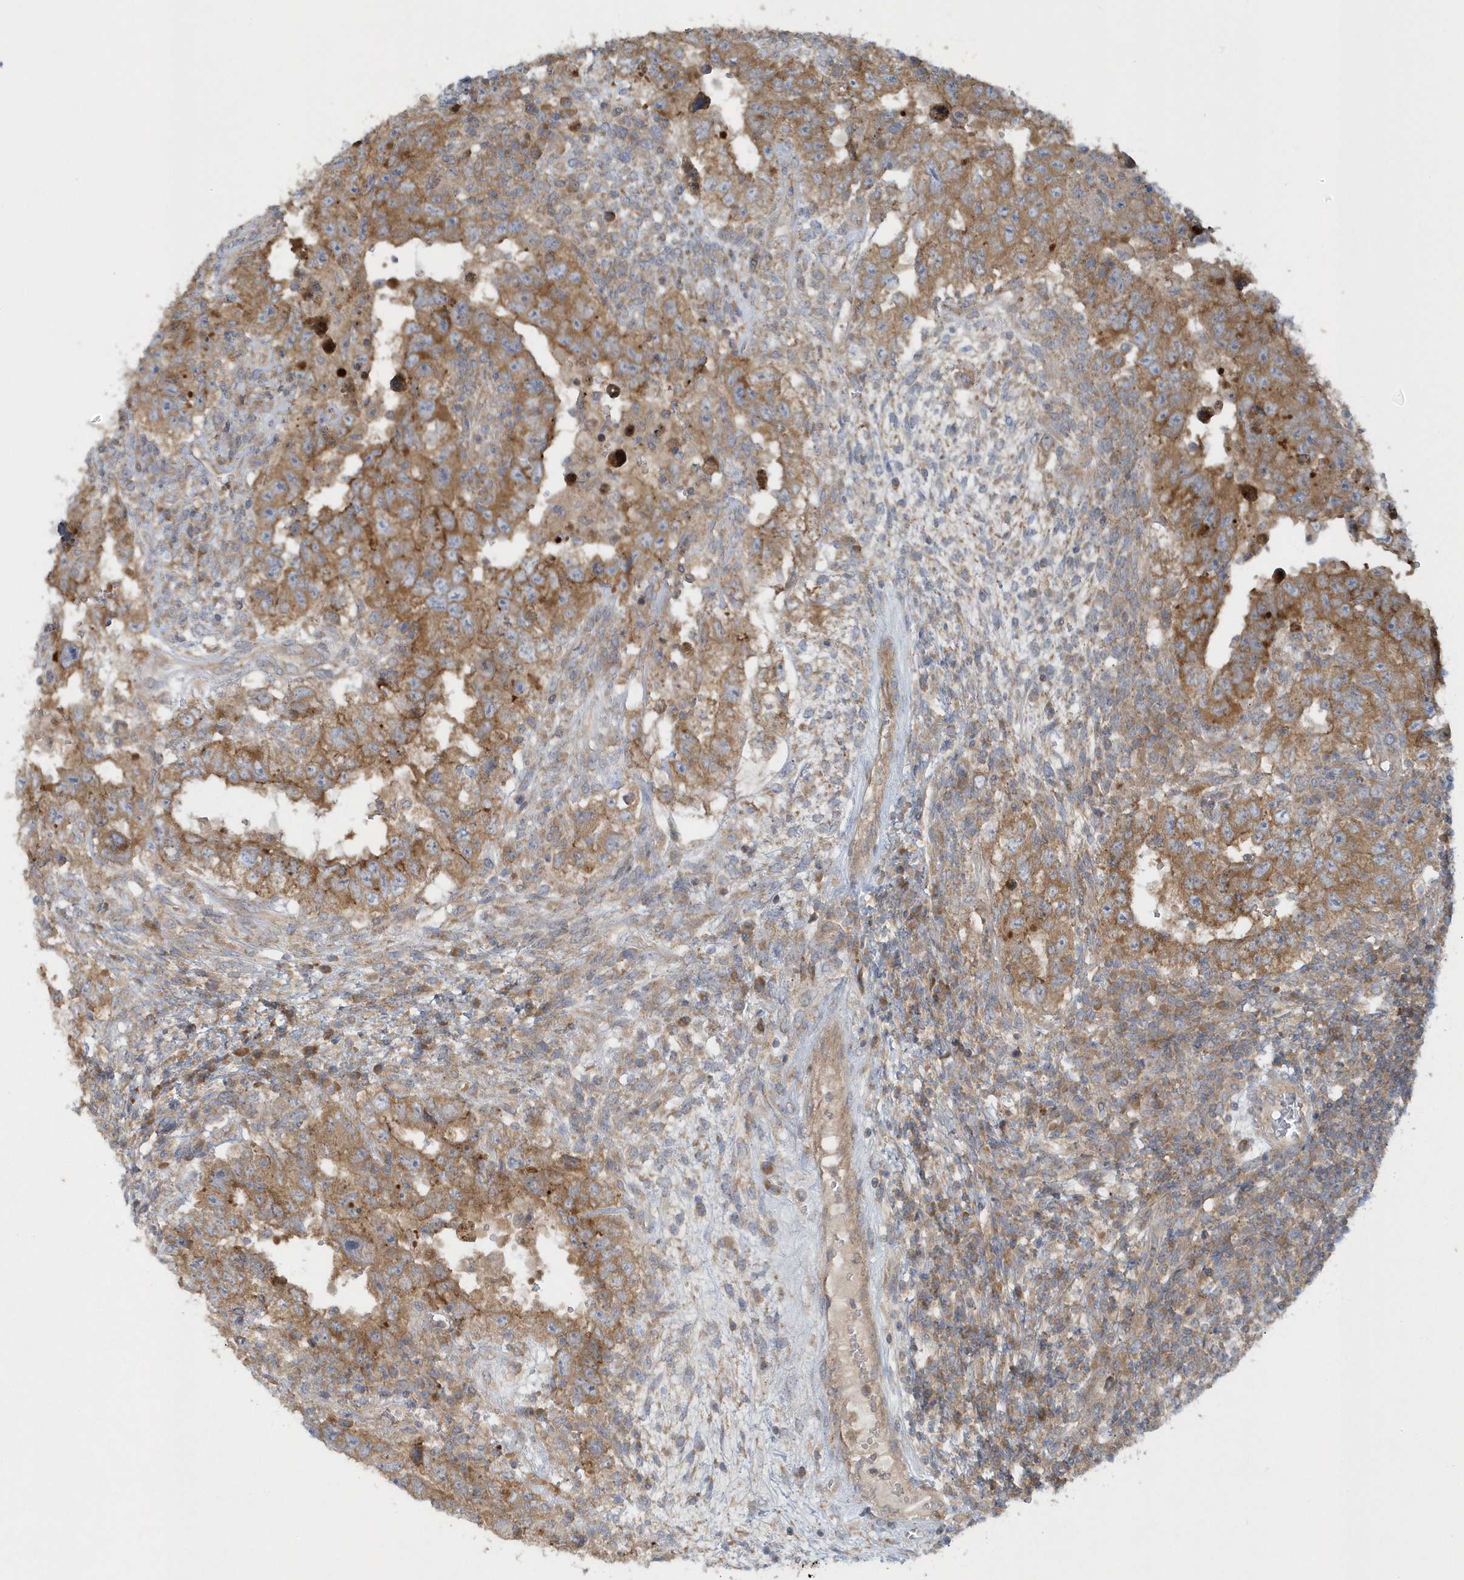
{"staining": {"intensity": "moderate", "quantity": ">75%", "location": "cytoplasmic/membranous"}, "tissue": "testis cancer", "cell_type": "Tumor cells", "image_type": "cancer", "snomed": [{"axis": "morphology", "description": "Carcinoma, Embryonal, NOS"}, {"axis": "topography", "description": "Testis"}], "caption": "This is an image of IHC staining of testis embryonal carcinoma, which shows moderate positivity in the cytoplasmic/membranous of tumor cells.", "gene": "CNOT10", "patient": {"sex": "male", "age": 26}}